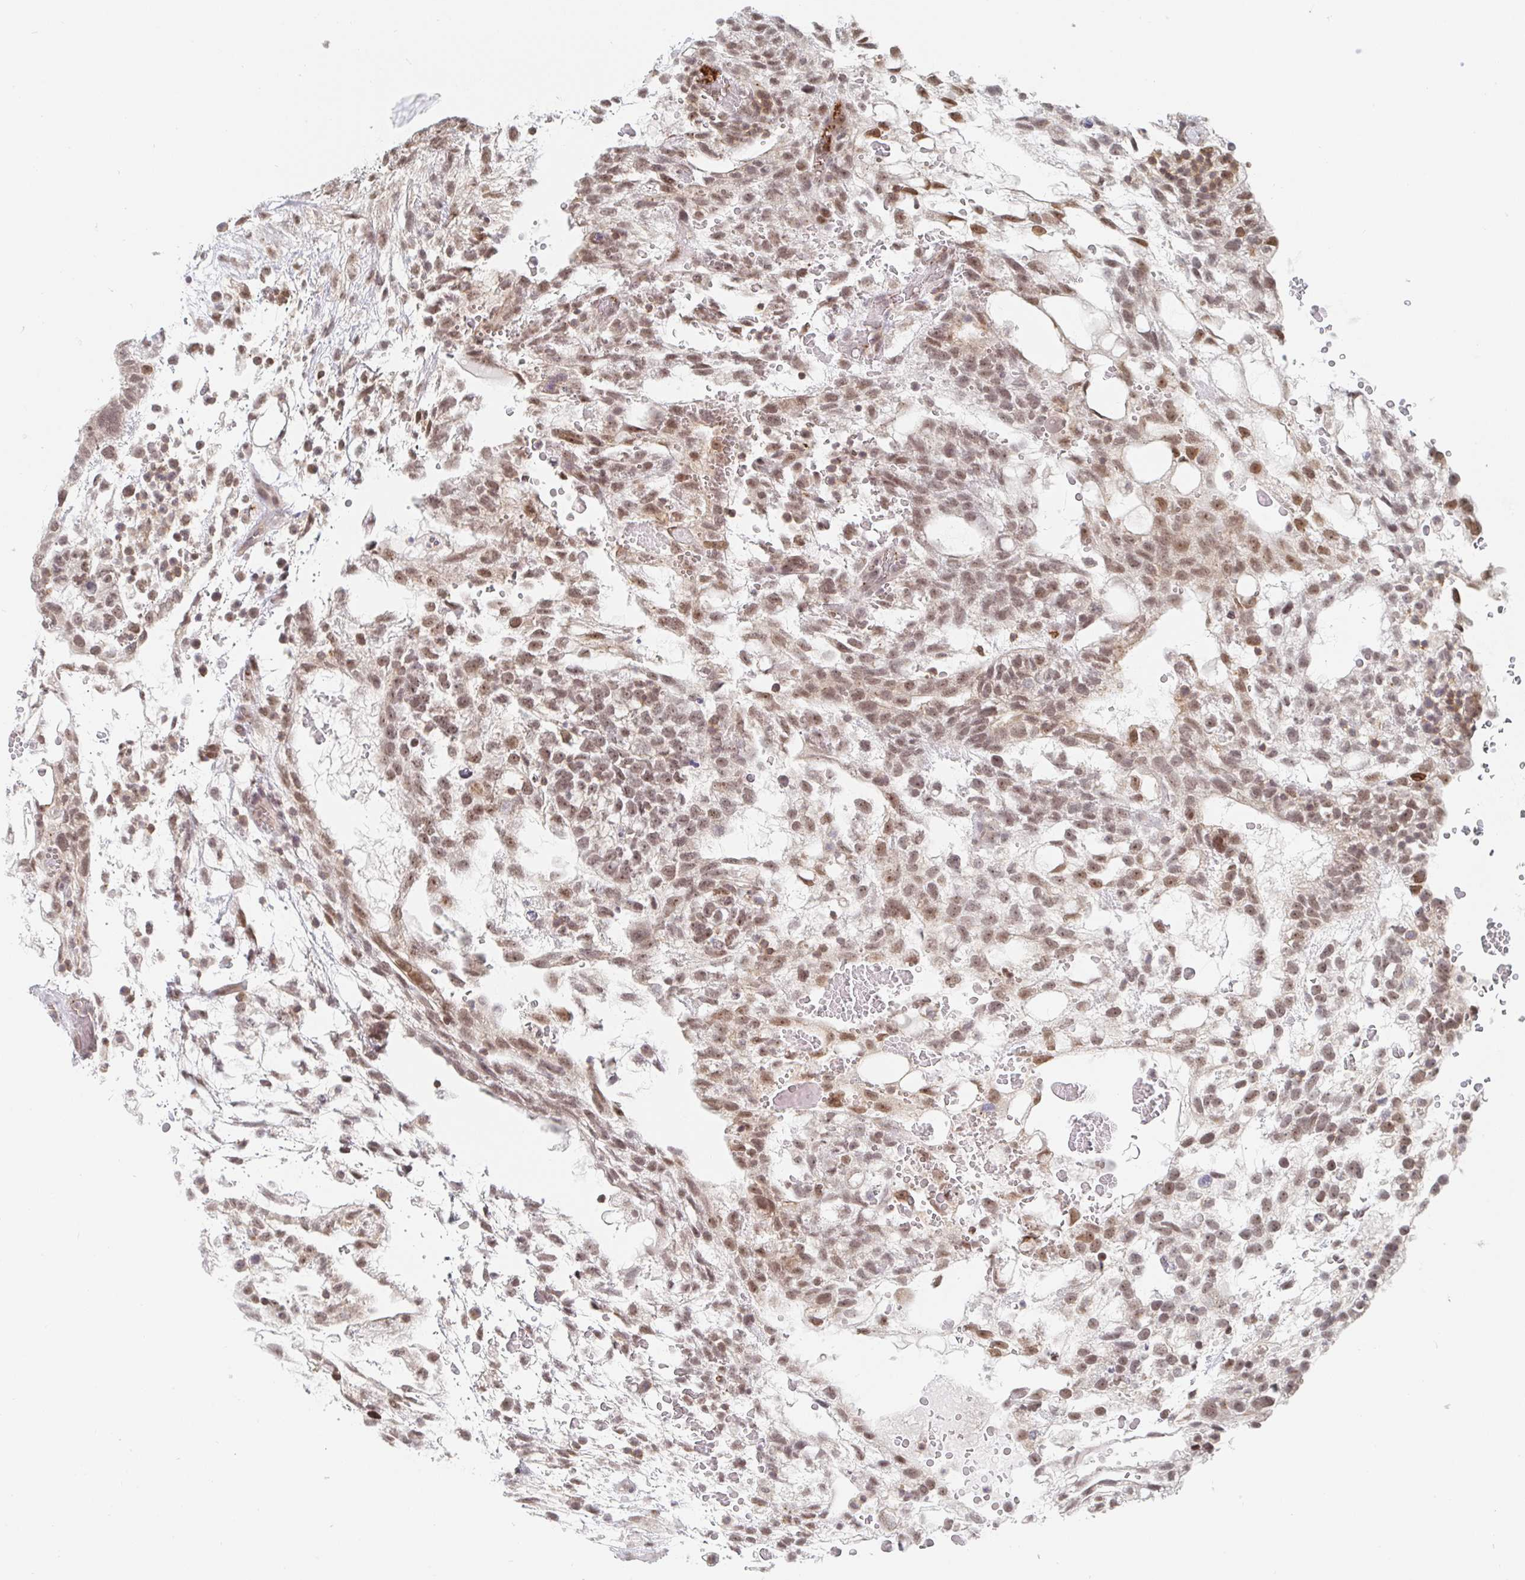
{"staining": {"intensity": "moderate", "quantity": ">75%", "location": "nuclear"}, "tissue": "testis cancer", "cell_type": "Tumor cells", "image_type": "cancer", "snomed": [{"axis": "morphology", "description": "Normal tissue, NOS"}, {"axis": "morphology", "description": "Carcinoma, Embryonal, NOS"}, {"axis": "topography", "description": "Testis"}], "caption": "Immunohistochemical staining of human embryonal carcinoma (testis) shows moderate nuclear protein staining in approximately >75% of tumor cells.", "gene": "CHD2", "patient": {"sex": "male", "age": 32}}